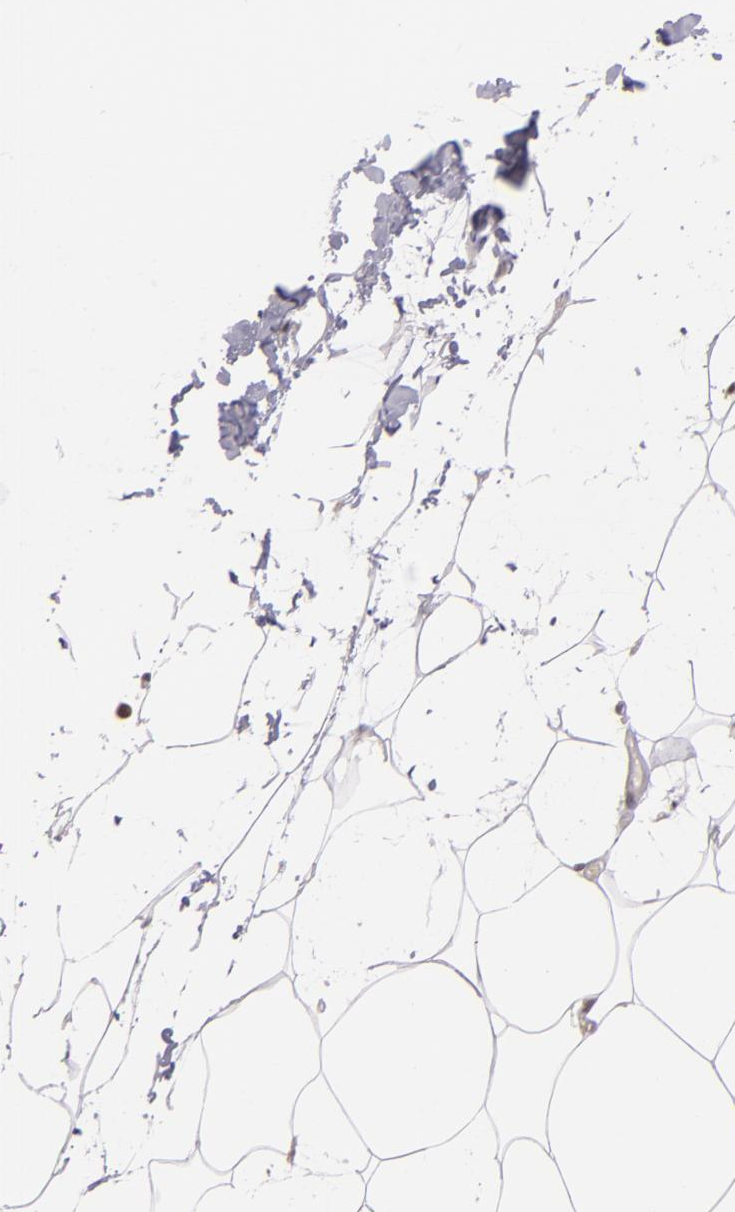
{"staining": {"intensity": "weak", "quantity": ">75%", "location": "nuclear"}, "tissue": "adipose tissue", "cell_type": "Adipocytes", "image_type": "normal", "snomed": [{"axis": "morphology", "description": "Normal tissue, NOS"}, {"axis": "morphology", "description": "Duct carcinoma"}, {"axis": "topography", "description": "Breast"}, {"axis": "topography", "description": "Adipose tissue"}], "caption": "Immunohistochemistry (DAB (3,3'-diaminobenzidine)) staining of unremarkable human adipose tissue displays weak nuclear protein positivity in approximately >75% of adipocytes. (DAB IHC with brightfield microscopy, high magnification).", "gene": "AKAP6", "patient": {"sex": "female", "age": 37}}